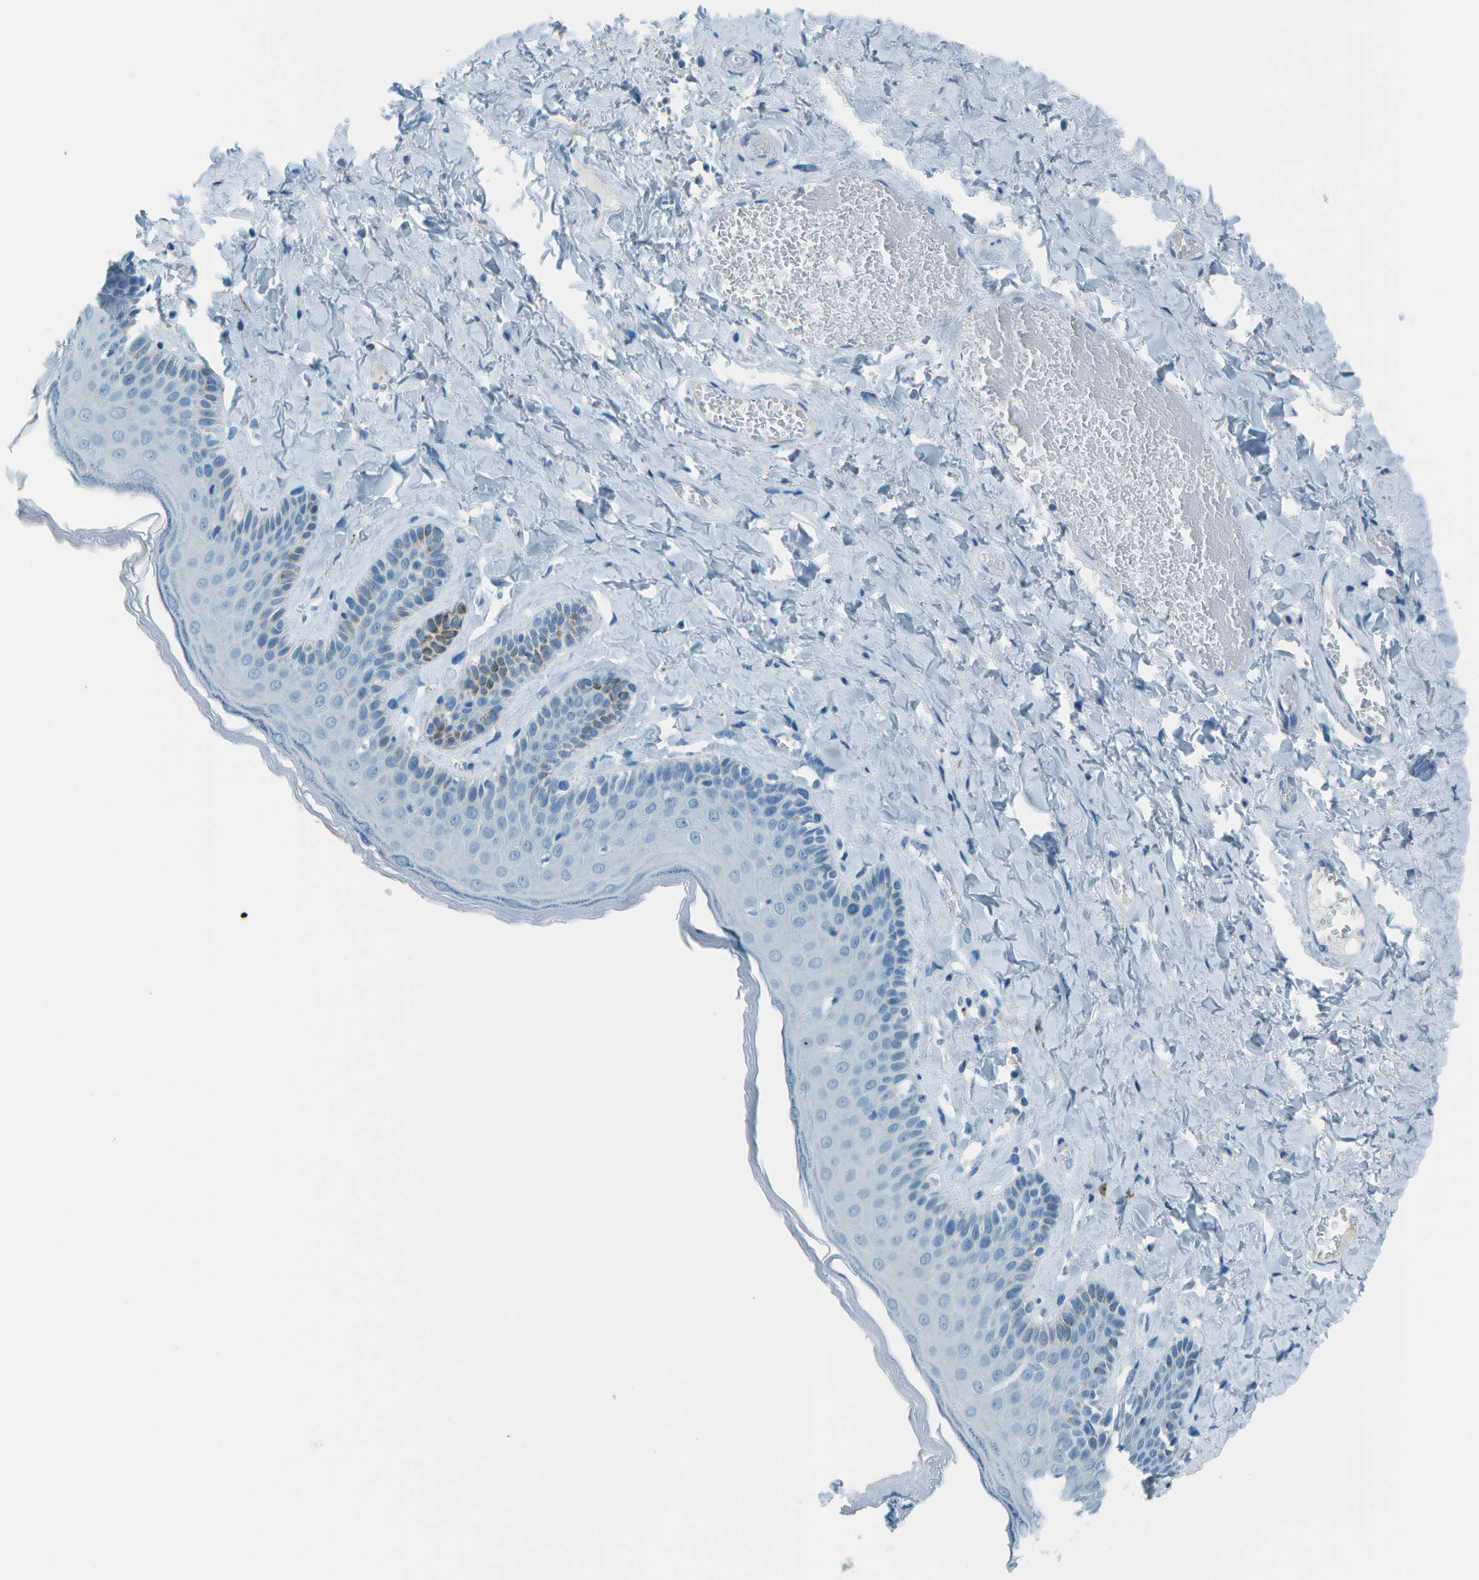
{"staining": {"intensity": "negative", "quantity": "none", "location": "none"}, "tissue": "skin", "cell_type": "Epidermal cells", "image_type": "normal", "snomed": [{"axis": "morphology", "description": "Normal tissue, NOS"}, {"axis": "topography", "description": "Anal"}], "caption": "This is an immunohistochemistry image of unremarkable human skin. There is no expression in epidermal cells.", "gene": "FGF1", "patient": {"sex": "male", "age": 69}}